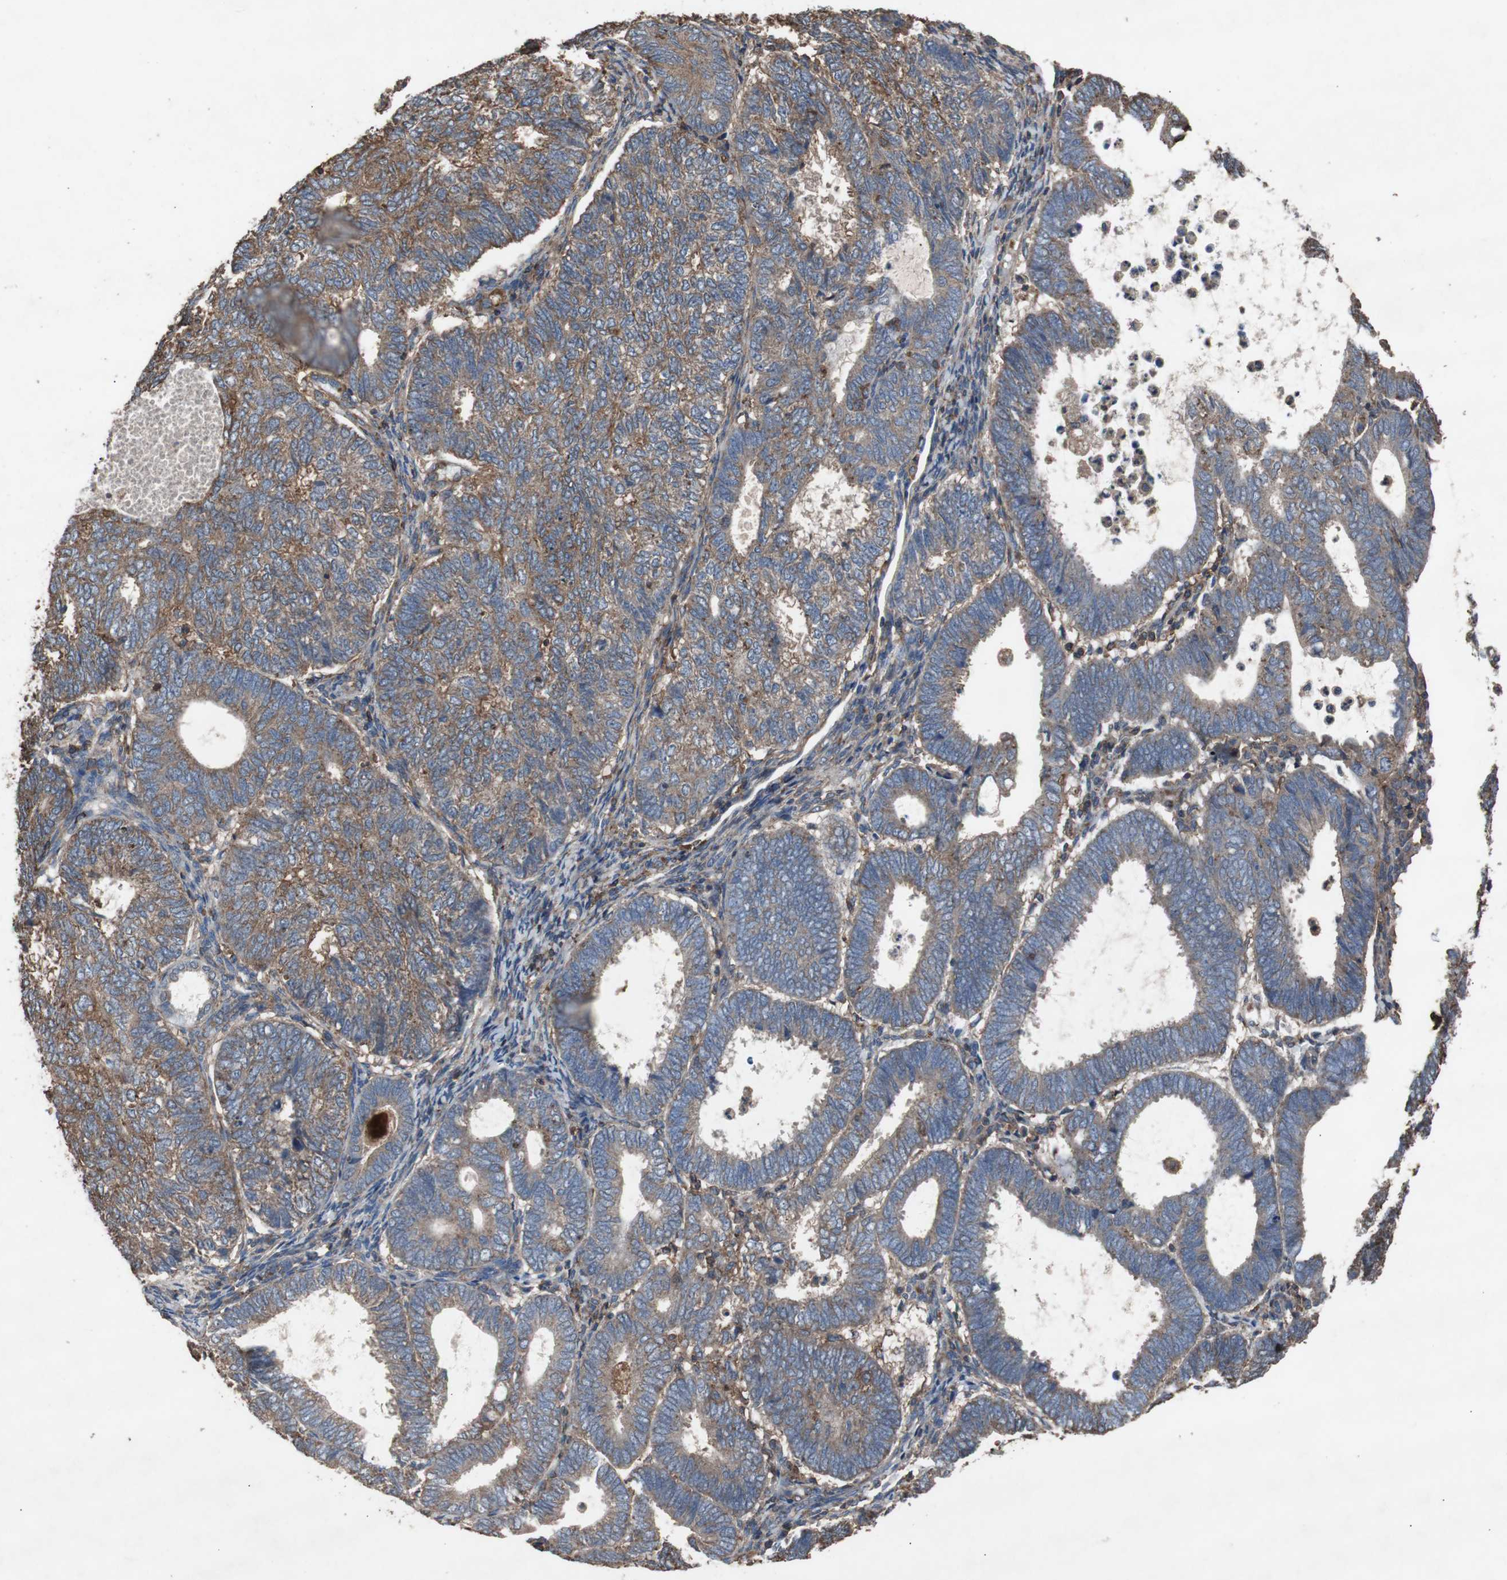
{"staining": {"intensity": "moderate", "quantity": ">75%", "location": "cytoplasmic/membranous"}, "tissue": "endometrial cancer", "cell_type": "Tumor cells", "image_type": "cancer", "snomed": [{"axis": "morphology", "description": "Adenocarcinoma, NOS"}, {"axis": "topography", "description": "Uterus"}], "caption": "There is medium levels of moderate cytoplasmic/membranous staining in tumor cells of adenocarcinoma (endometrial), as demonstrated by immunohistochemical staining (brown color).", "gene": "COL6A2", "patient": {"sex": "female", "age": 60}}